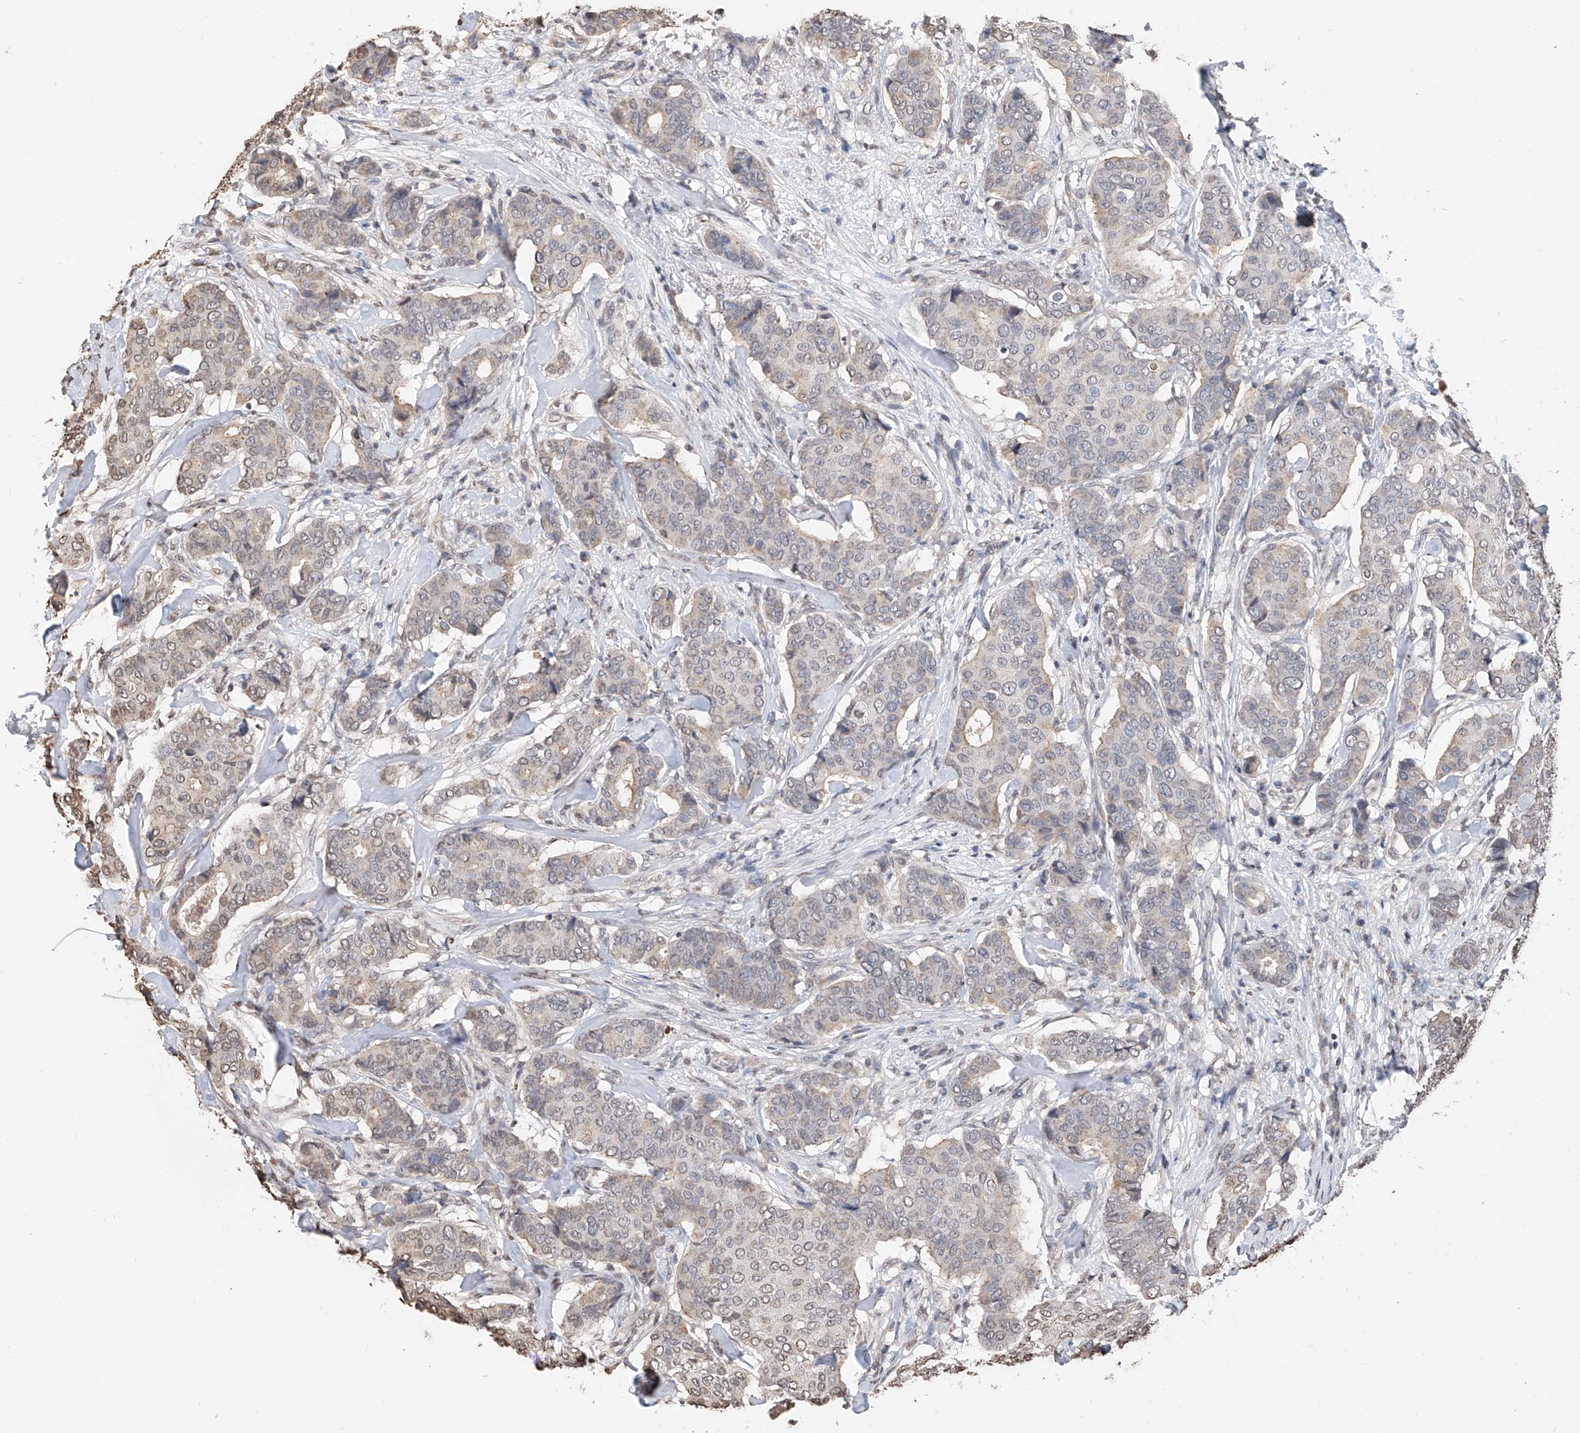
{"staining": {"intensity": "weak", "quantity": "25%-75%", "location": "cytoplasmic/membranous,nuclear"}, "tissue": "breast cancer", "cell_type": "Tumor cells", "image_type": "cancer", "snomed": [{"axis": "morphology", "description": "Duct carcinoma"}, {"axis": "topography", "description": "Breast"}], "caption": "Protein expression analysis of infiltrating ductal carcinoma (breast) exhibits weak cytoplasmic/membranous and nuclear positivity in approximately 25%-75% of tumor cells.", "gene": "RP9", "patient": {"sex": "female", "age": 75}}